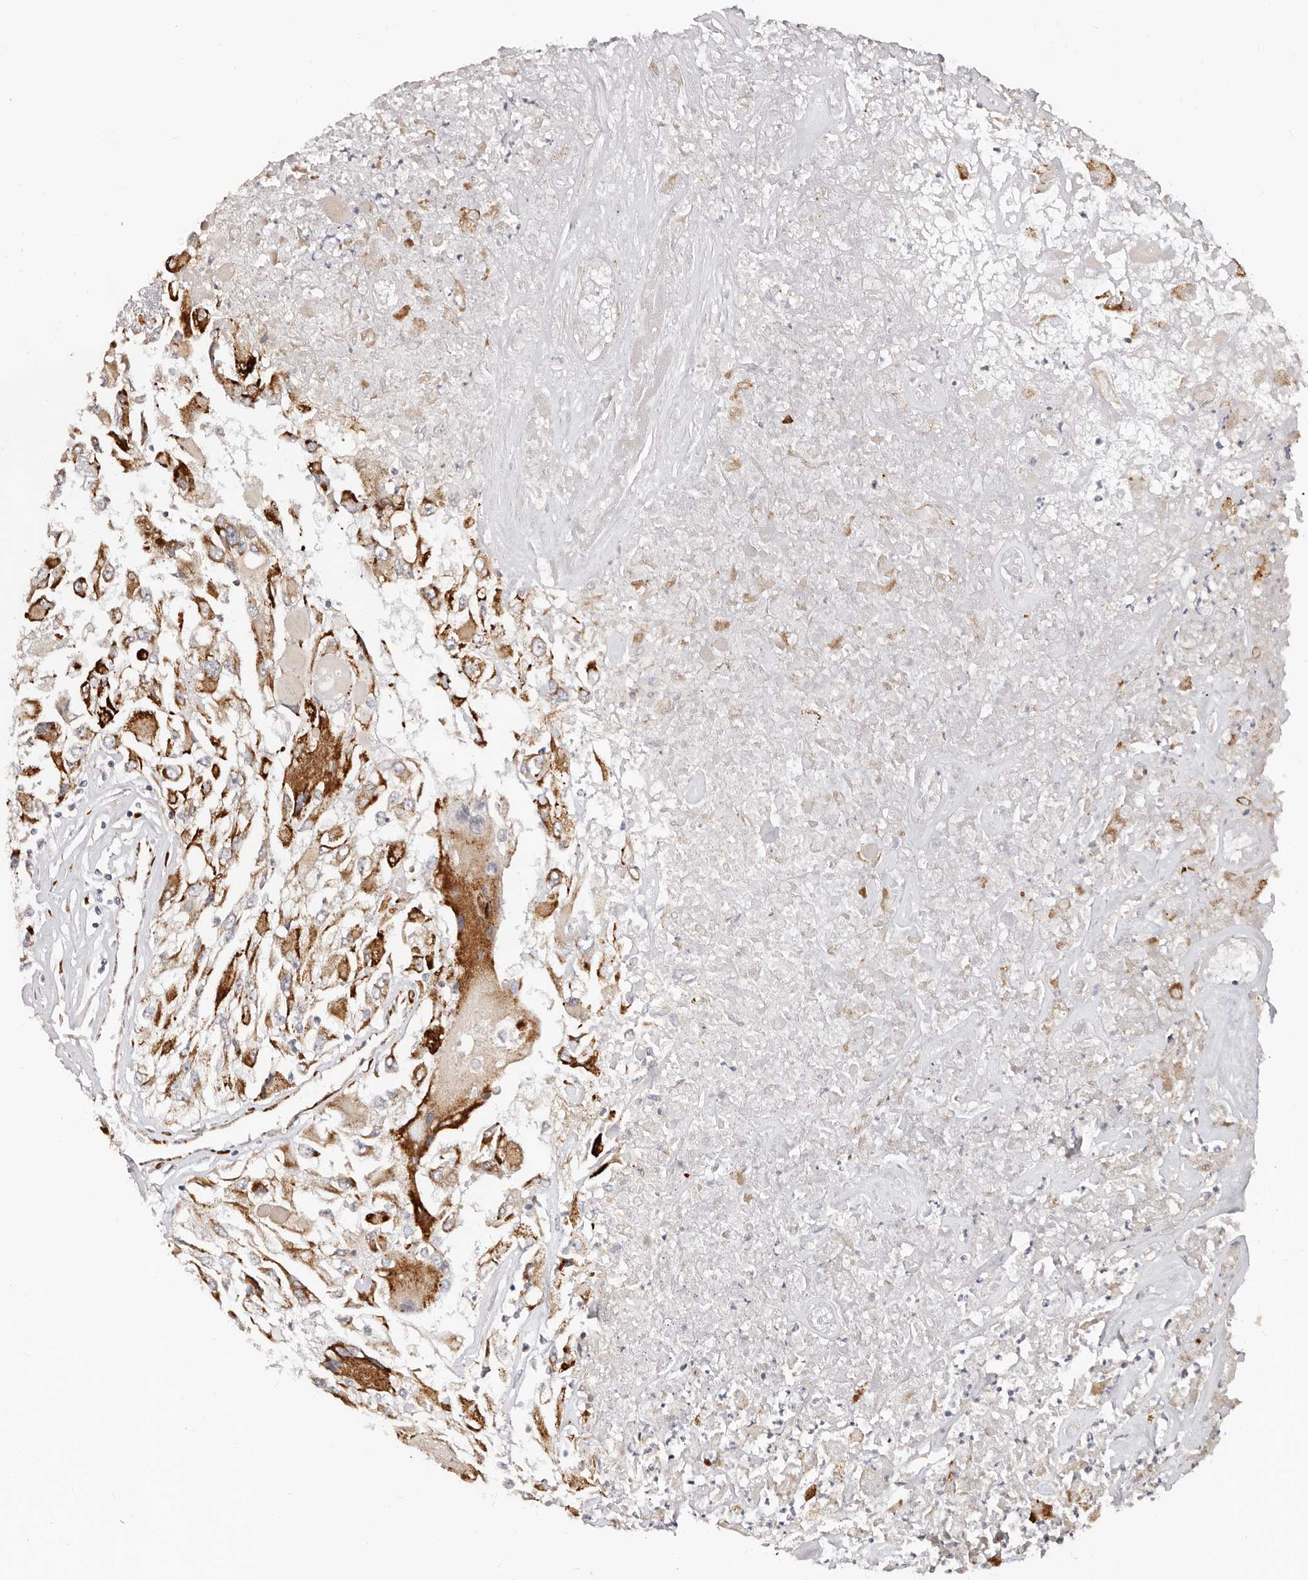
{"staining": {"intensity": "moderate", "quantity": ">75%", "location": "cytoplasmic/membranous"}, "tissue": "renal cancer", "cell_type": "Tumor cells", "image_type": "cancer", "snomed": [{"axis": "morphology", "description": "Adenocarcinoma, NOS"}, {"axis": "topography", "description": "Kidney"}], "caption": "This image exhibits immunohistochemistry (IHC) staining of renal cancer (adenocarcinoma), with medium moderate cytoplasmic/membranous expression in about >75% of tumor cells.", "gene": "BCL2L15", "patient": {"sex": "female", "age": 52}}